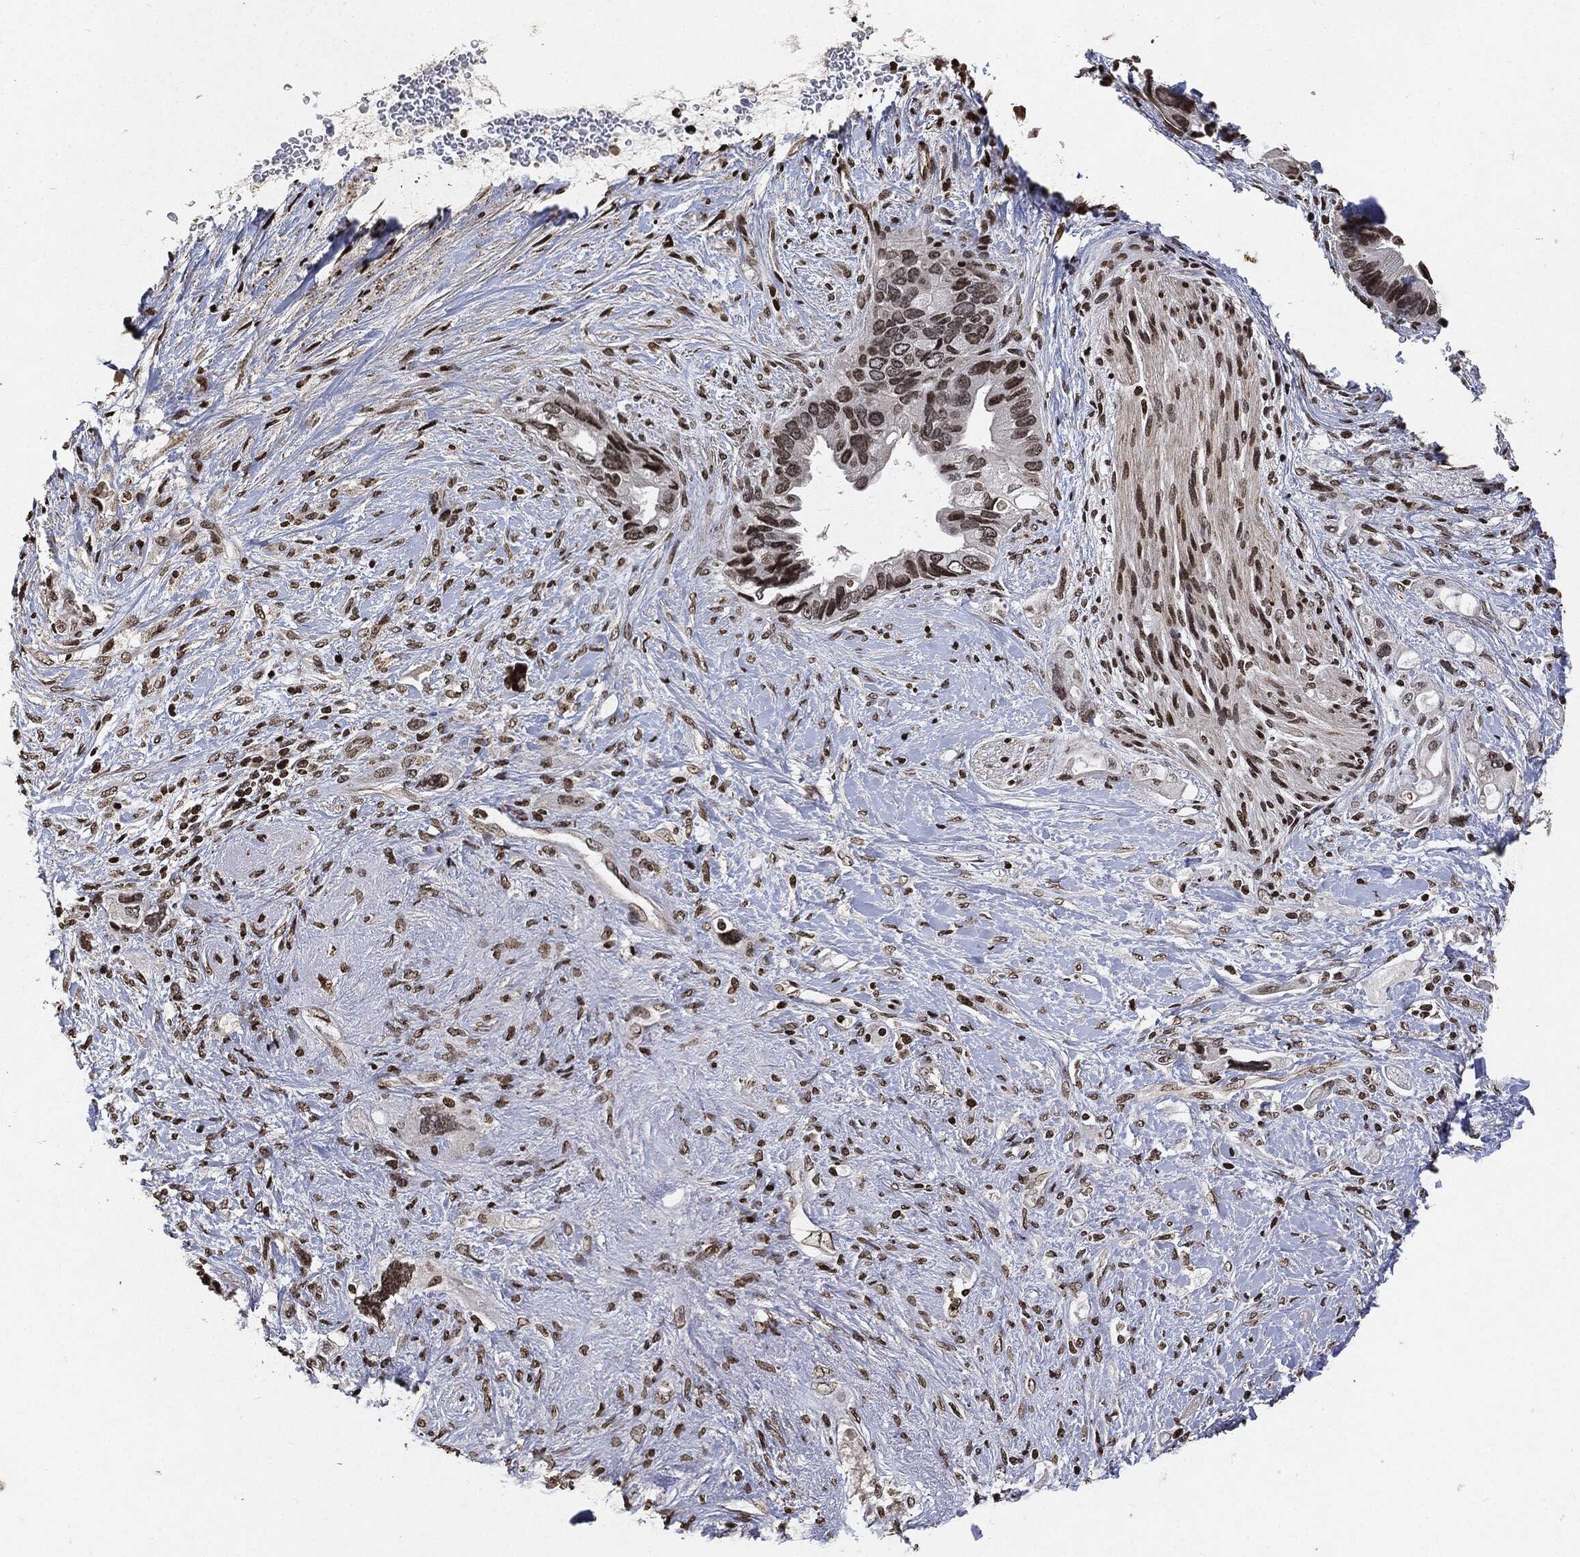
{"staining": {"intensity": "moderate", "quantity": "25%-75%", "location": "nuclear"}, "tissue": "pancreatic cancer", "cell_type": "Tumor cells", "image_type": "cancer", "snomed": [{"axis": "morphology", "description": "Adenocarcinoma, NOS"}, {"axis": "topography", "description": "Pancreas"}], "caption": "Pancreatic adenocarcinoma stained with a protein marker exhibits moderate staining in tumor cells.", "gene": "JUN", "patient": {"sex": "female", "age": 56}}